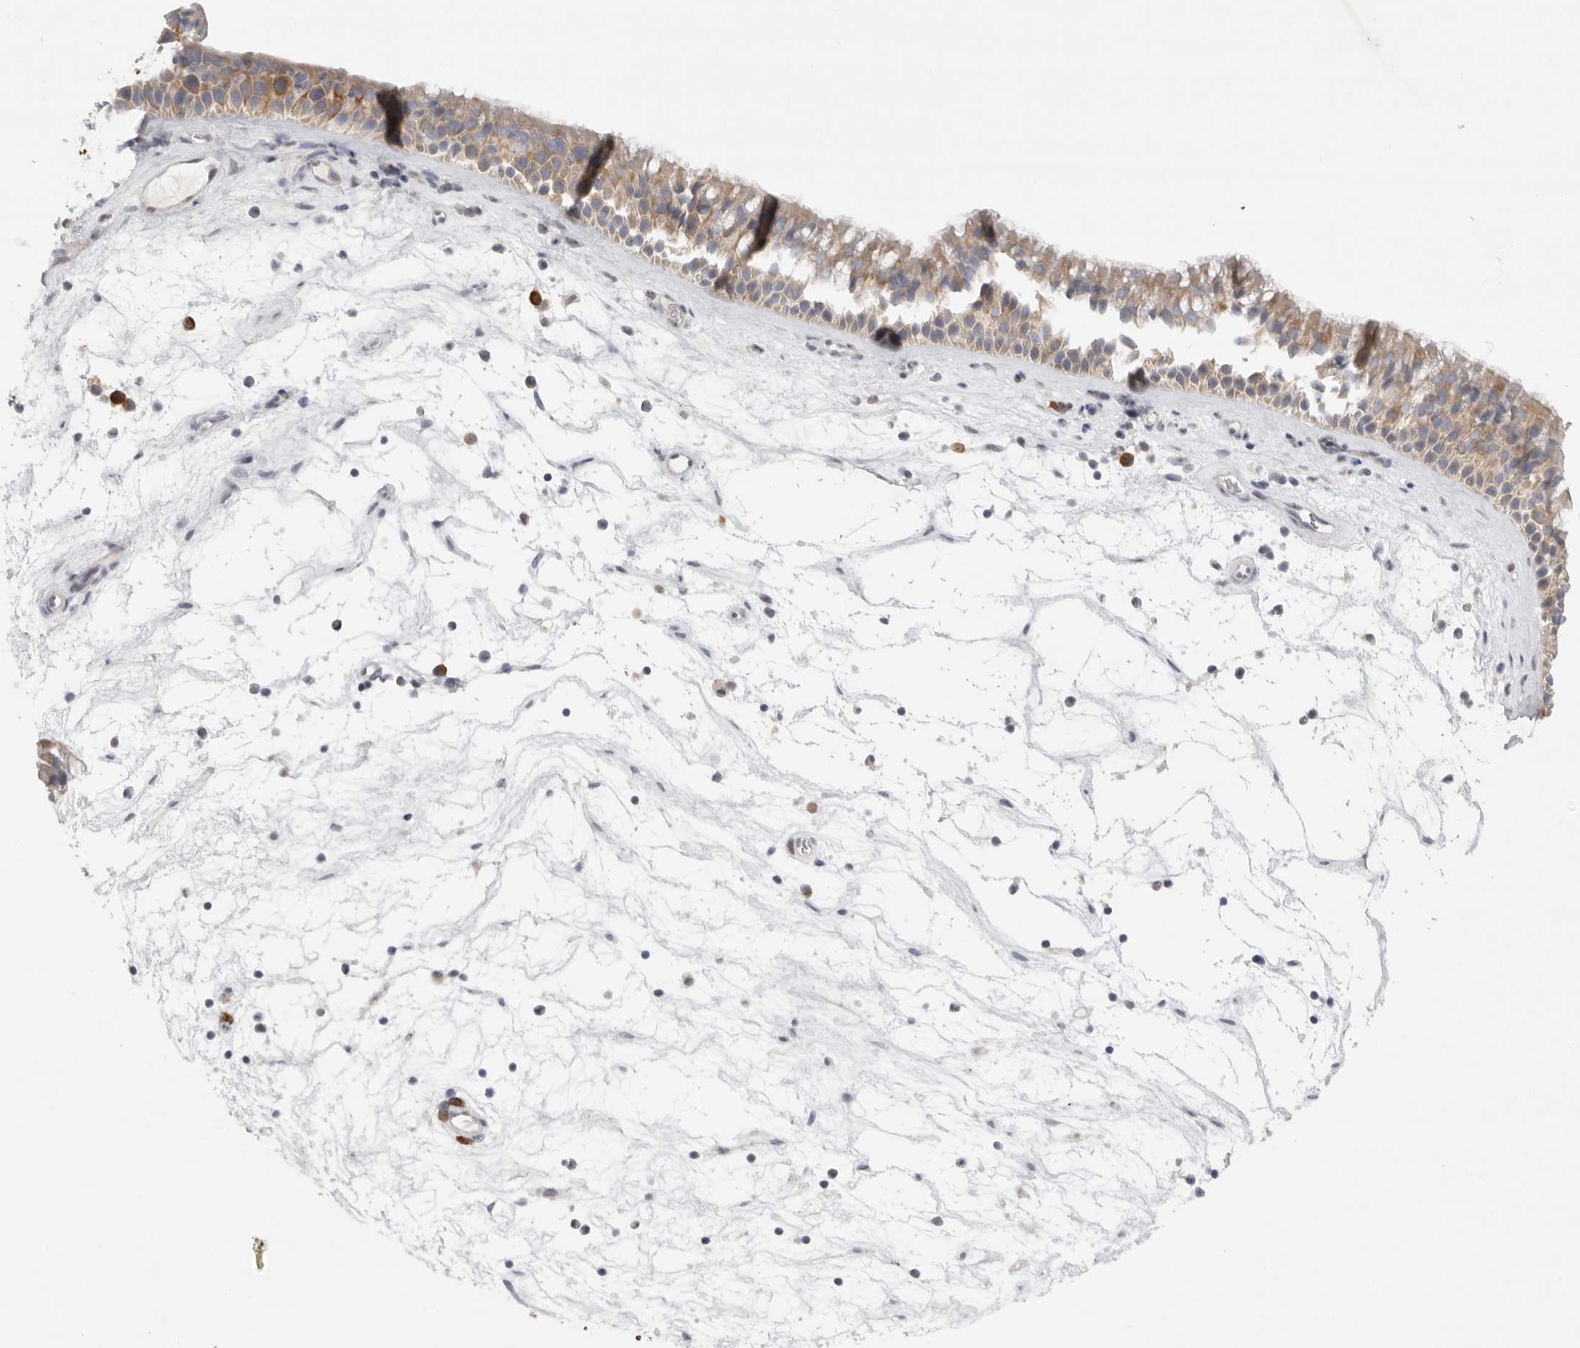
{"staining": {"intensity": "moderate", "quantity": "25%-75%", "location": "cytoplasmic/membranous"}, "tissue": "nasopharynx", "cell_type": "Respiratory epithelial cells", "image_type": "normal", "snomed": [{"axis": "morphology", "description": "Normal tissue, NOS"}, {"axis": "topography", "description": "Nasopharynx"}], "caption": "Immunohistochemistry (IHC) (DAB (3,3'-diaminobenzidine)) staining of unremarkable human nasopharynx exhibits moderate cytoplasmic/membranous protein staining in approximately 25%-75% of respiratory epithelial cells.", "gene": "TMEM69", "patient": {"sex": "male", "age": 64}}